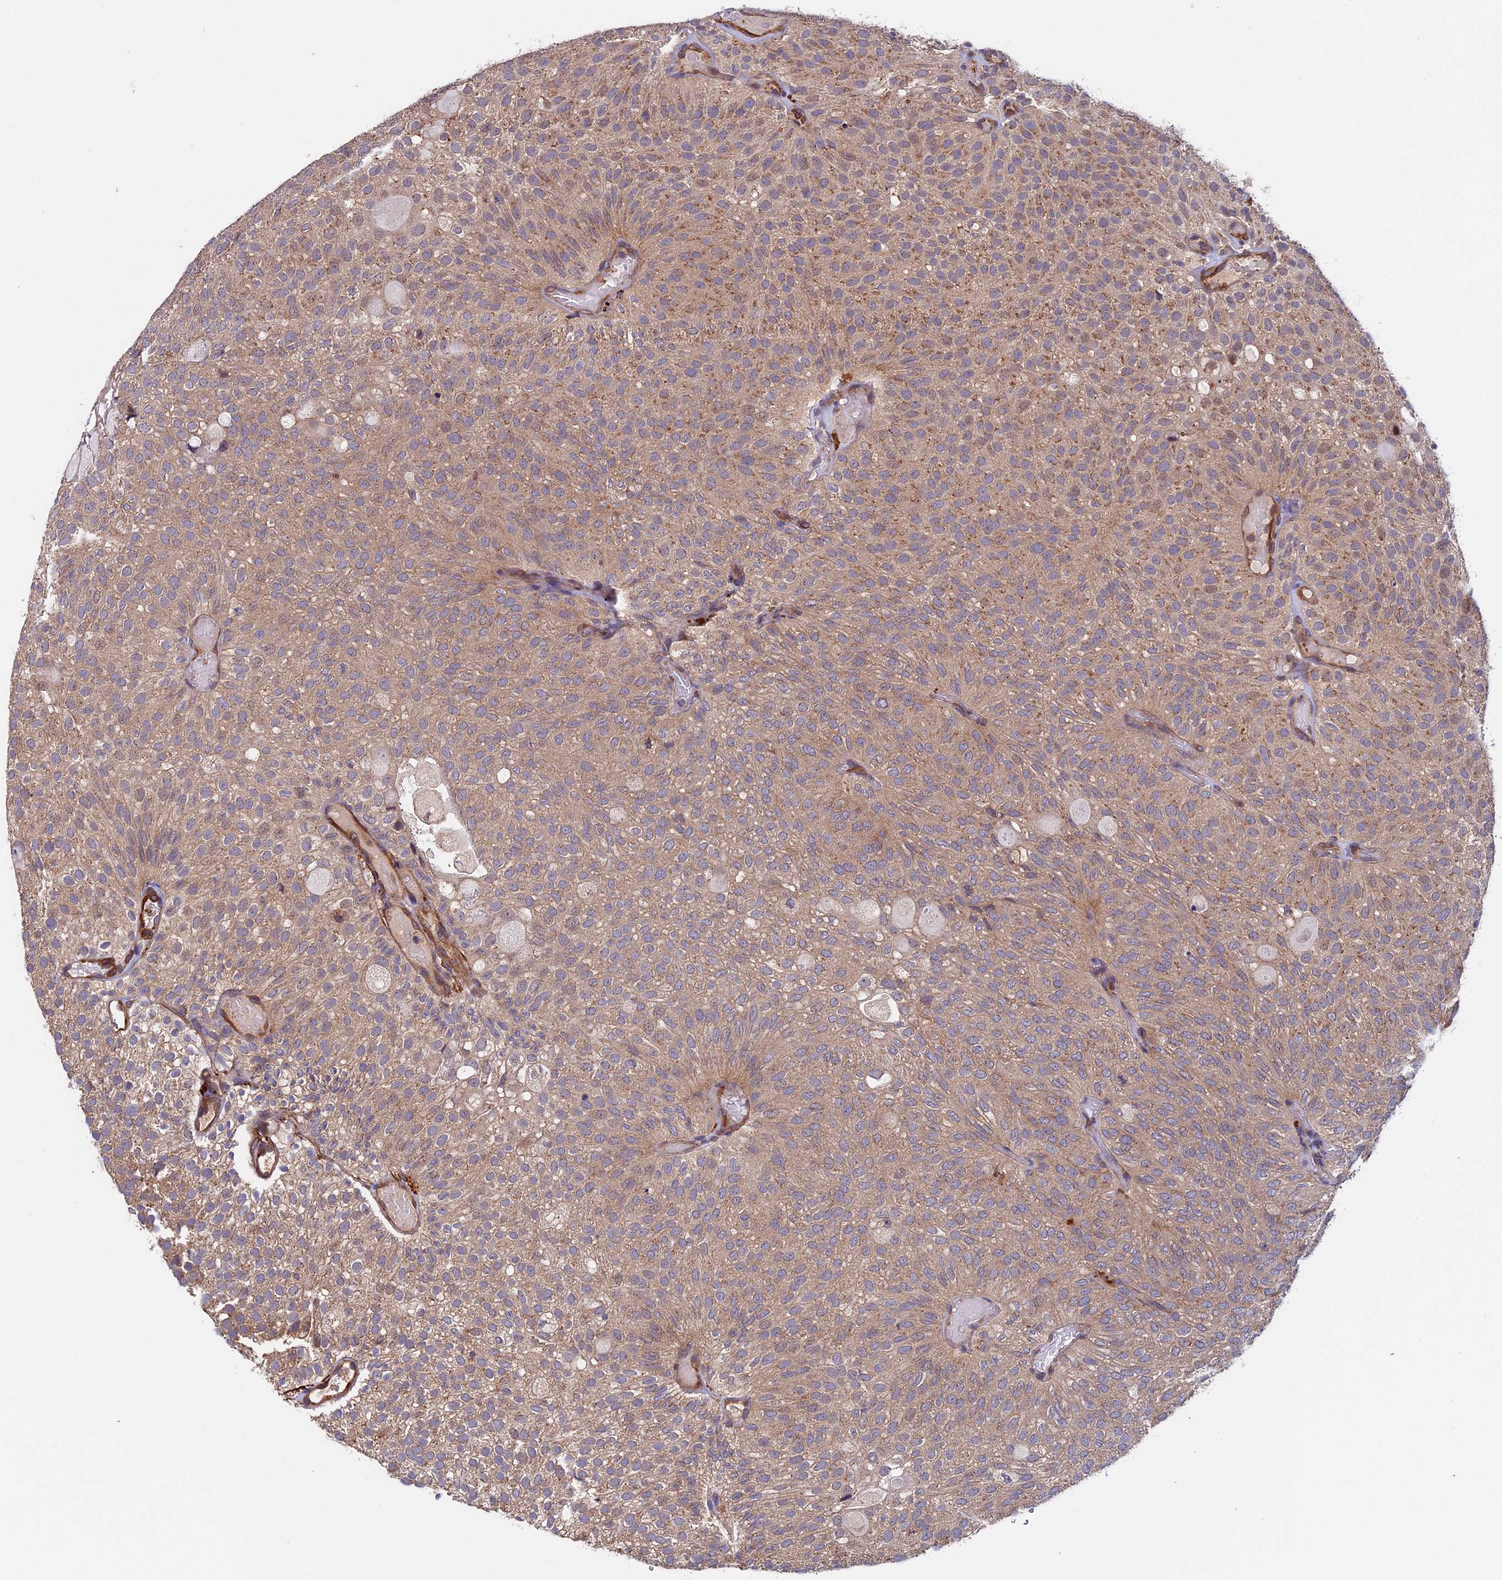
{"staining": {"intensity": "weak", "quantity": ">75%", "location": "cytoplasmic/membranous"}, "tissue": "urothelial cancer", "cell_type": "Tumor cells", "image_type": "cancer", "snomed": [{"axis": "morphology", "description": "Urothelial carcinoma, Low grade"}, {"axis": "topography", "description": "Urinary bladder"}], "caption": "The image exhibits a brown stain indicating the presence of a protein in the cytoplasmic/membranous of tumor cells in urothelial carcinoma (low-grade). (DAB IHC with brightfield microscopy, high magnification).", "gene": "SLC9A5", "patient": {"sex": "male", "age": 78}}